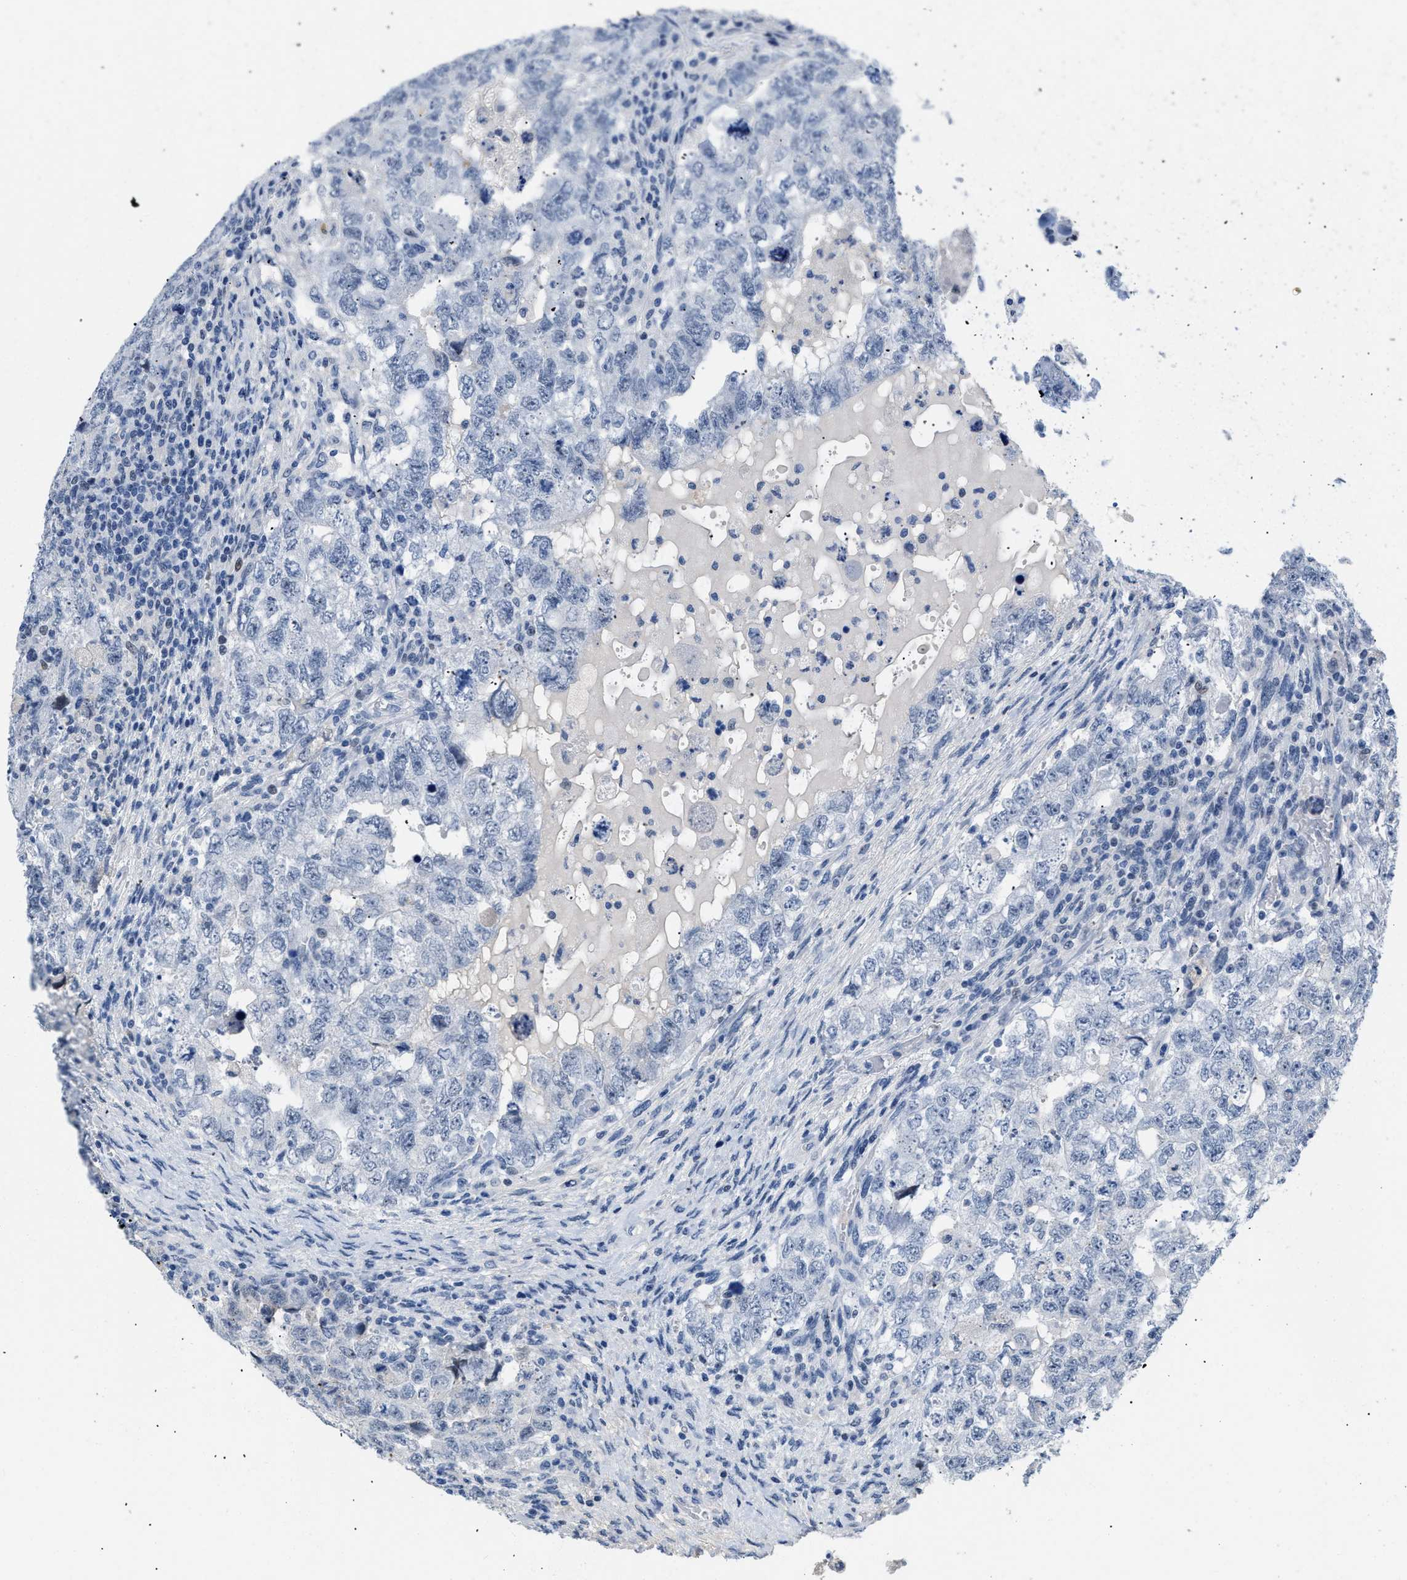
{"staining": {"intensity": "negative", "quantity": "none", "location": "none"}, "tissue": "testis cancer", "cell_type": "Tumor cells", "image_type": "cancer", "snomed": [{"axis": "morphology", "description": "Carcinoma, Embryonal, NOS"}, {"axis": "topography", "description": "Testis"}], "caption": "A micrograph of testis cancer (embryonal carcinoma) stained for a protein demonstrates no brown staining in tumor cells.", "gene": "BOLL", "patient": {"sex": "male", "age": 36}}